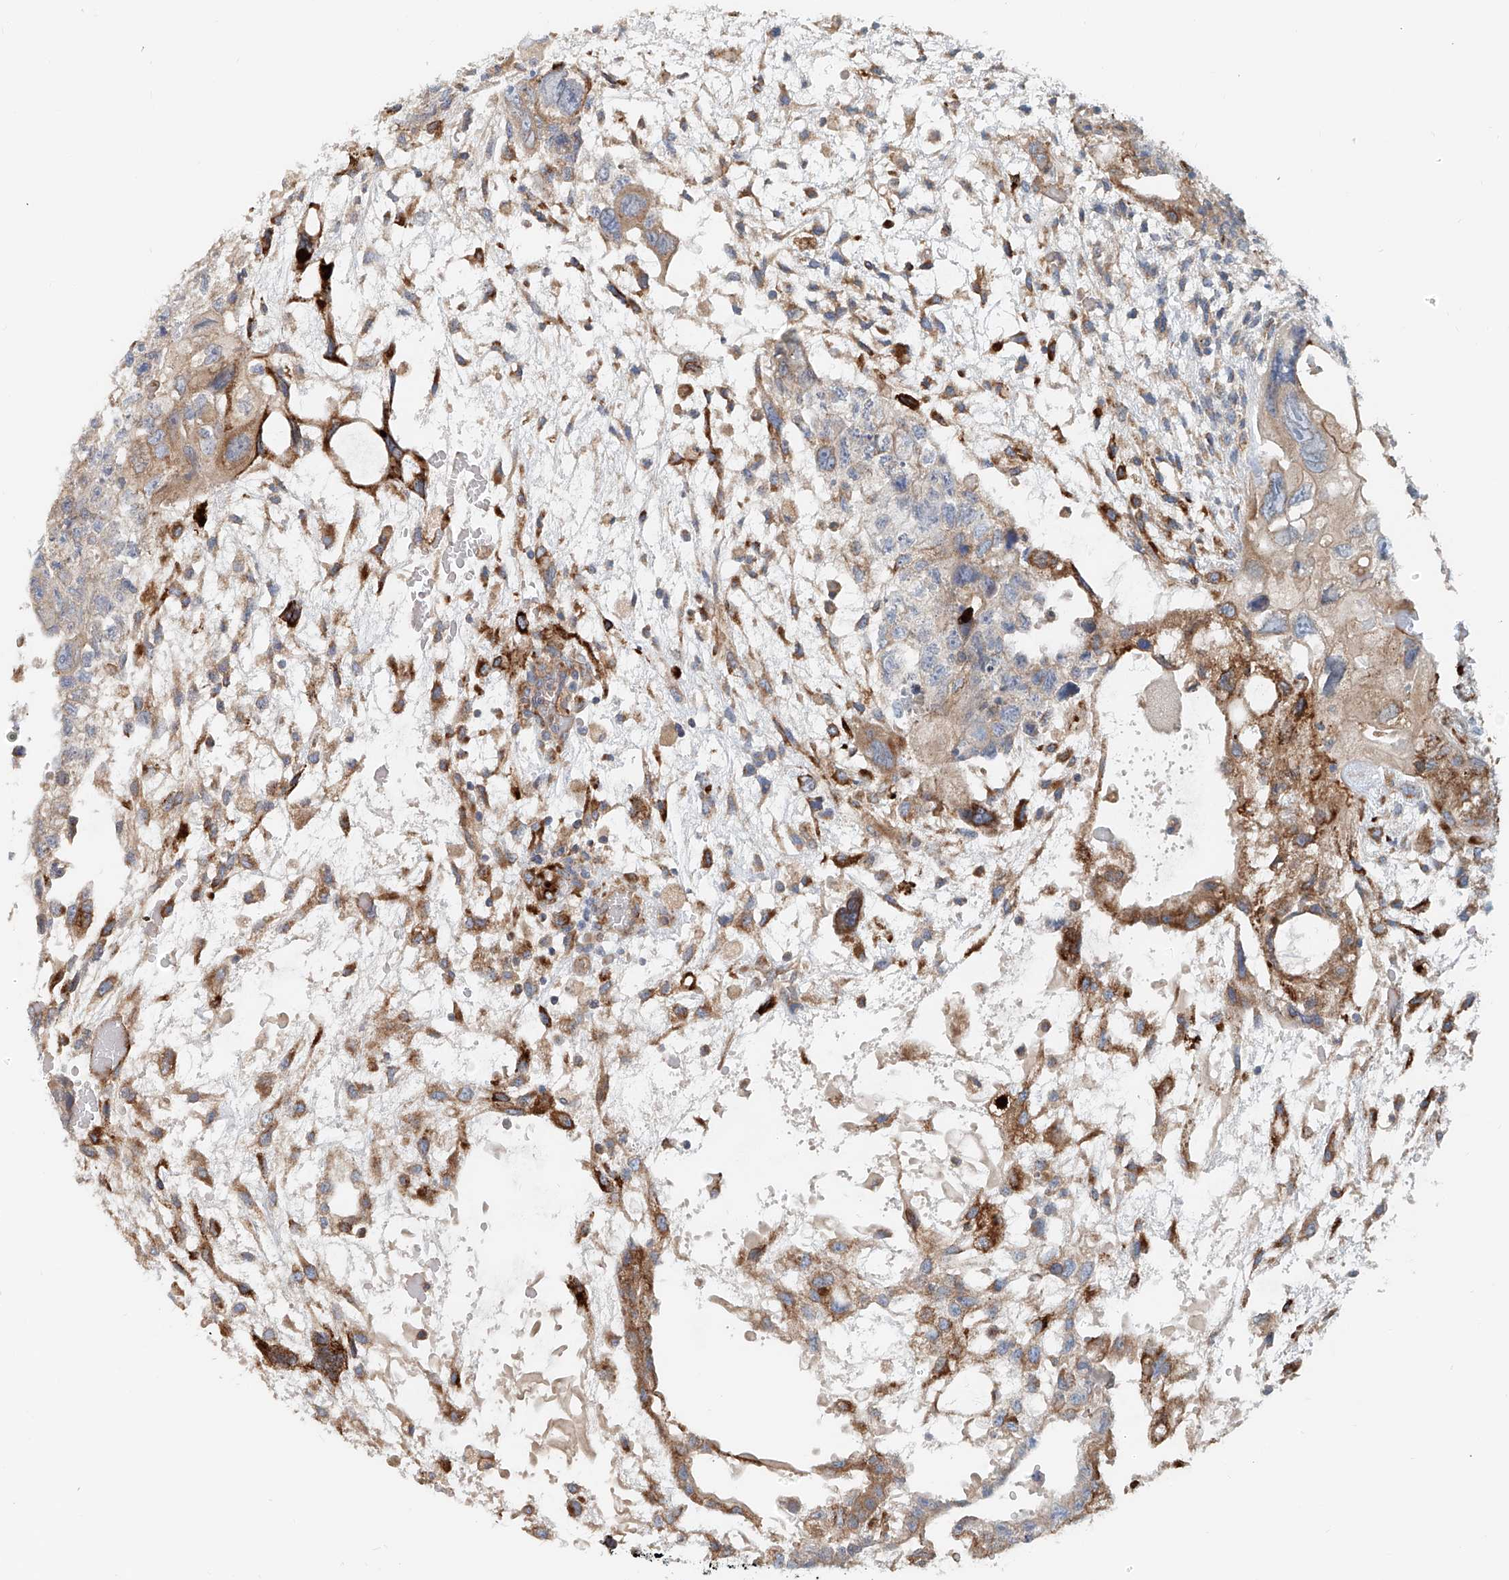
{"staining": {"intensity": "moderate", "quantity": ">75%", "location": "cytoplasmic/membranous"}, "tissue": "testis cancer", "cell_type": "Tumor cells", "image_type": "cancer", "snomed": [{"axis": "morphology", "description": "Carcinoma, Embryonal, NOS"}, {"axis": "topography", "description": "Testis"}], "caption": "Embryonal carcinoma (testis) was stained to show a protein in brown. There is medium levels of moderate cytoplasmic/membranous expression in about >75% of tumor cells. The staining was performed using DAB to visualize the protein expression in brown, while the nuclei were stained in blue with hematoxylin (Magnification: 20x).", "gene": "SNAP29", "patient": {"sex": "male", "age": 36}}